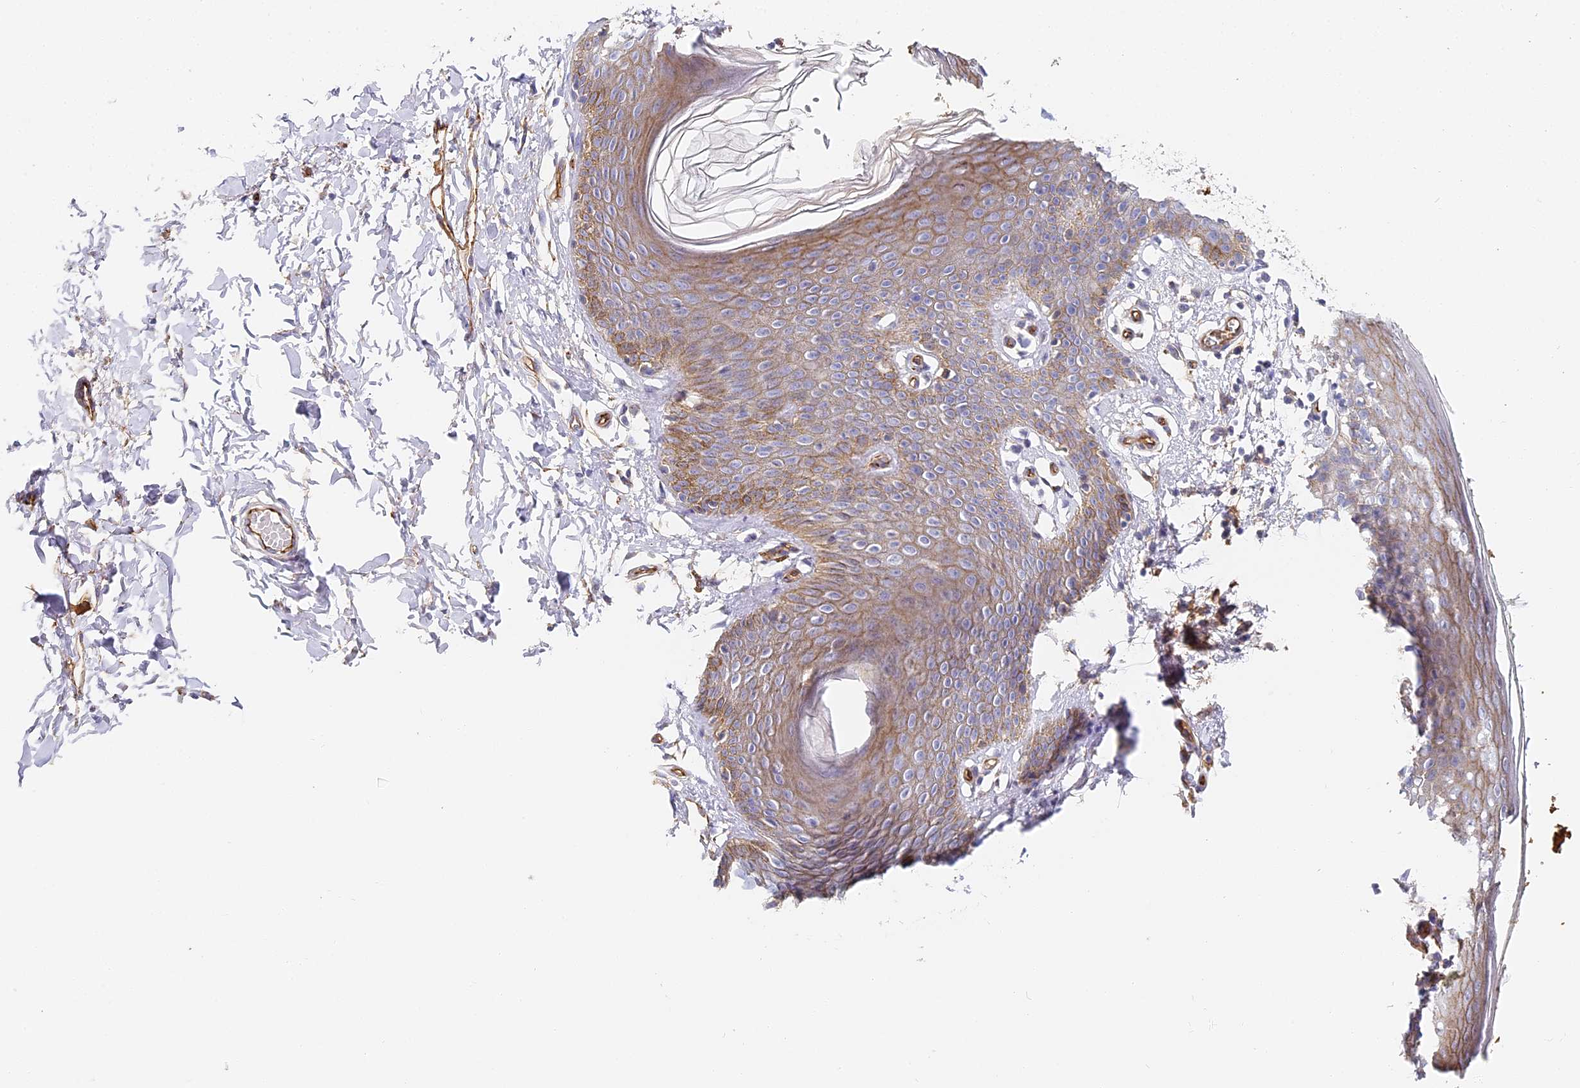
{"staining": {"intensity": "weak", "quantity": "25%-75%", "location": "cytoplasmic/membranous"}, "tissue": "skin", "cell_type": "Epidermal cells", "image_type": "normal", "snomed": [{"axis": "morphology", "description": "Normal tissue, NOS"}, {"axis": "topography", "description": "Vulva"}], "caption": "About 25%-75% of epidermal cells in normal human skin demonstrate weak cytoplasmic/membranous protein expression as visualized by brown immunohistochemical staining.", "gene": "CCDC30", "patient": {"sex": "female", "age": 66}}